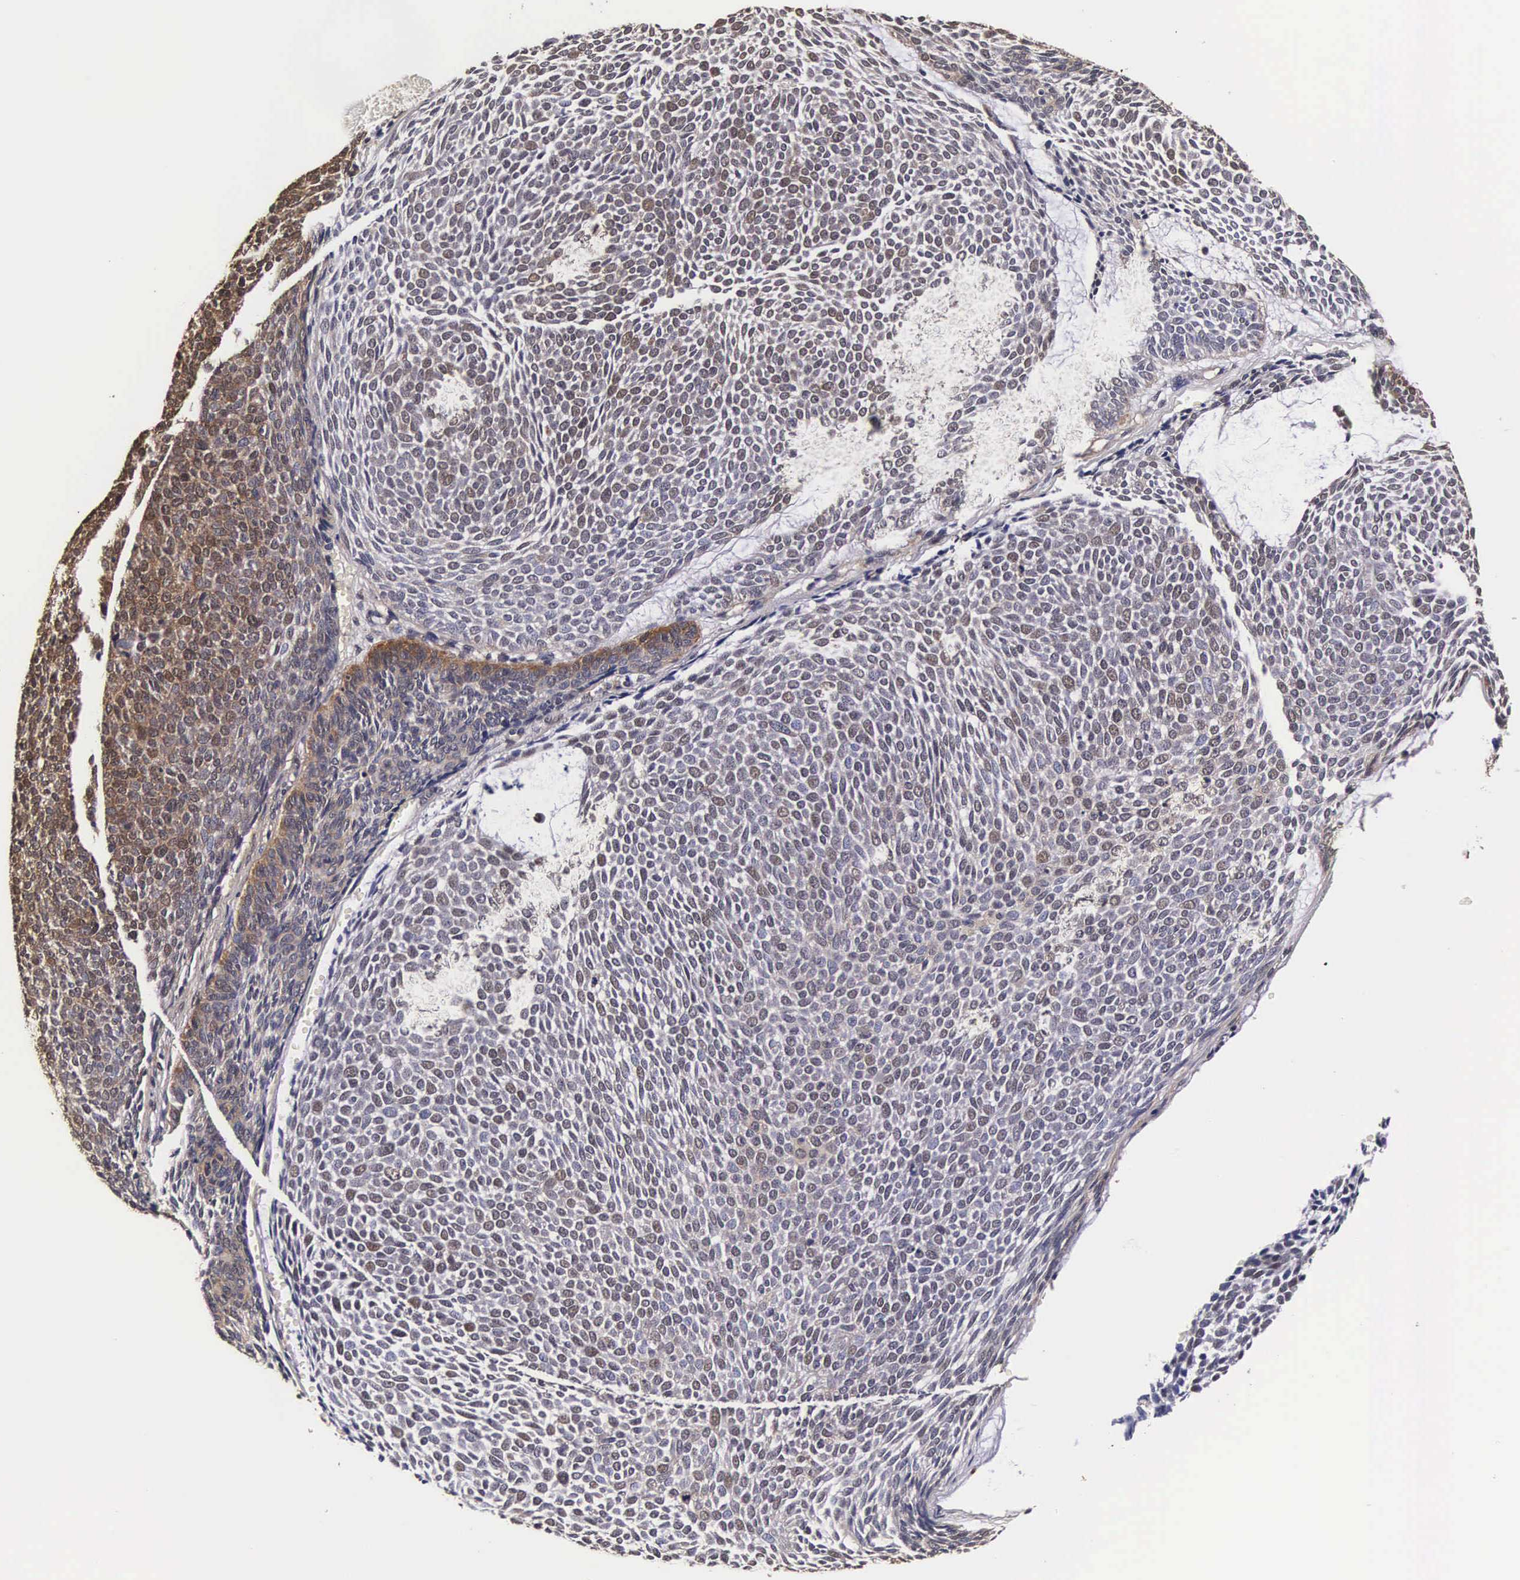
{"staining": {"intensity": "weak", "quantity": "25%-75%", "location": "cytoplasmic/membranous,nuclear"}, "tissue": "skin cancer", "cell_type": "Tumor cells", "image_type": "cancer", "snomed": [{"axis": "morphology", "description": "Basal cell carcinoma"}, {"axis": "topography", "description": "Skin"}], "caption": "This is an image of immunohistochemistry (IHC) staining of basal cell carcinoma (skin), which shows weak expression in the cytoplasmic/membranous and nuclear of tumor cells.", "gene": "TECPR2", "patient": {"sex": "male", "age": 84}}